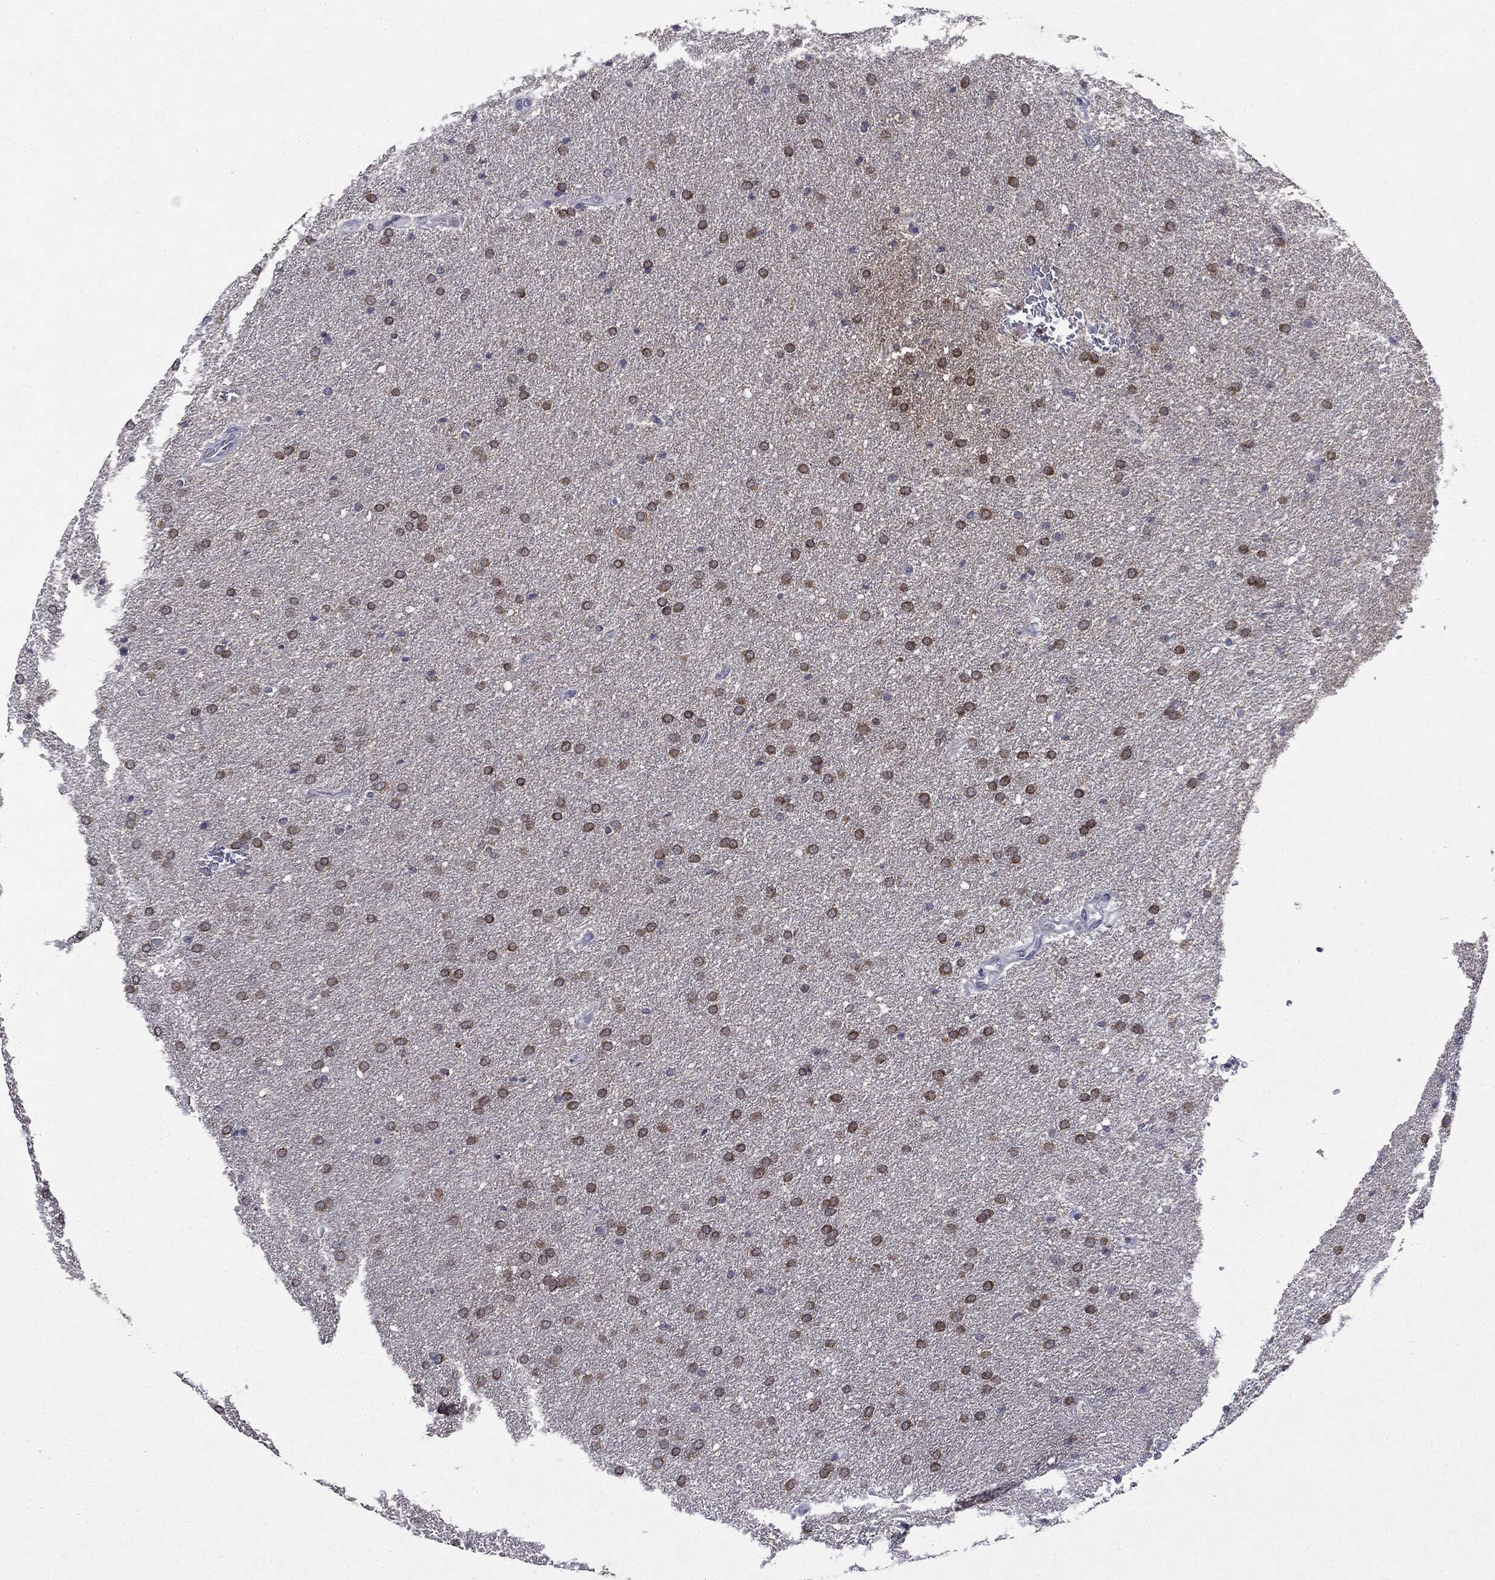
{"staining": {"intensity": "moderate", "quantity": ">75%", "location": "cytoplasmic/membranous"}, "tissue": "glioma", "cell_type": "Tumor cells", "image_type": "cancer", "snomed": [{"axis": "morphology", "description": "Glioma, malignant, Low grade"}, {"axis": "topography", "description": "Brain"}], "caption": "An immunohistochemistry (IHC) micrograph of neoplastic tissue is shown. Protein staining in brown labels moderate cytoplasmic/membranous positivity in low-grade glioma (malignant) within tumor cells. The staining was performed using DAB, with brown indicating positive protein expression. Nuclei are stained blue with hematoxylin.", "gene": "KIF2C", "patient": {"sex": "female", "age": 37}}